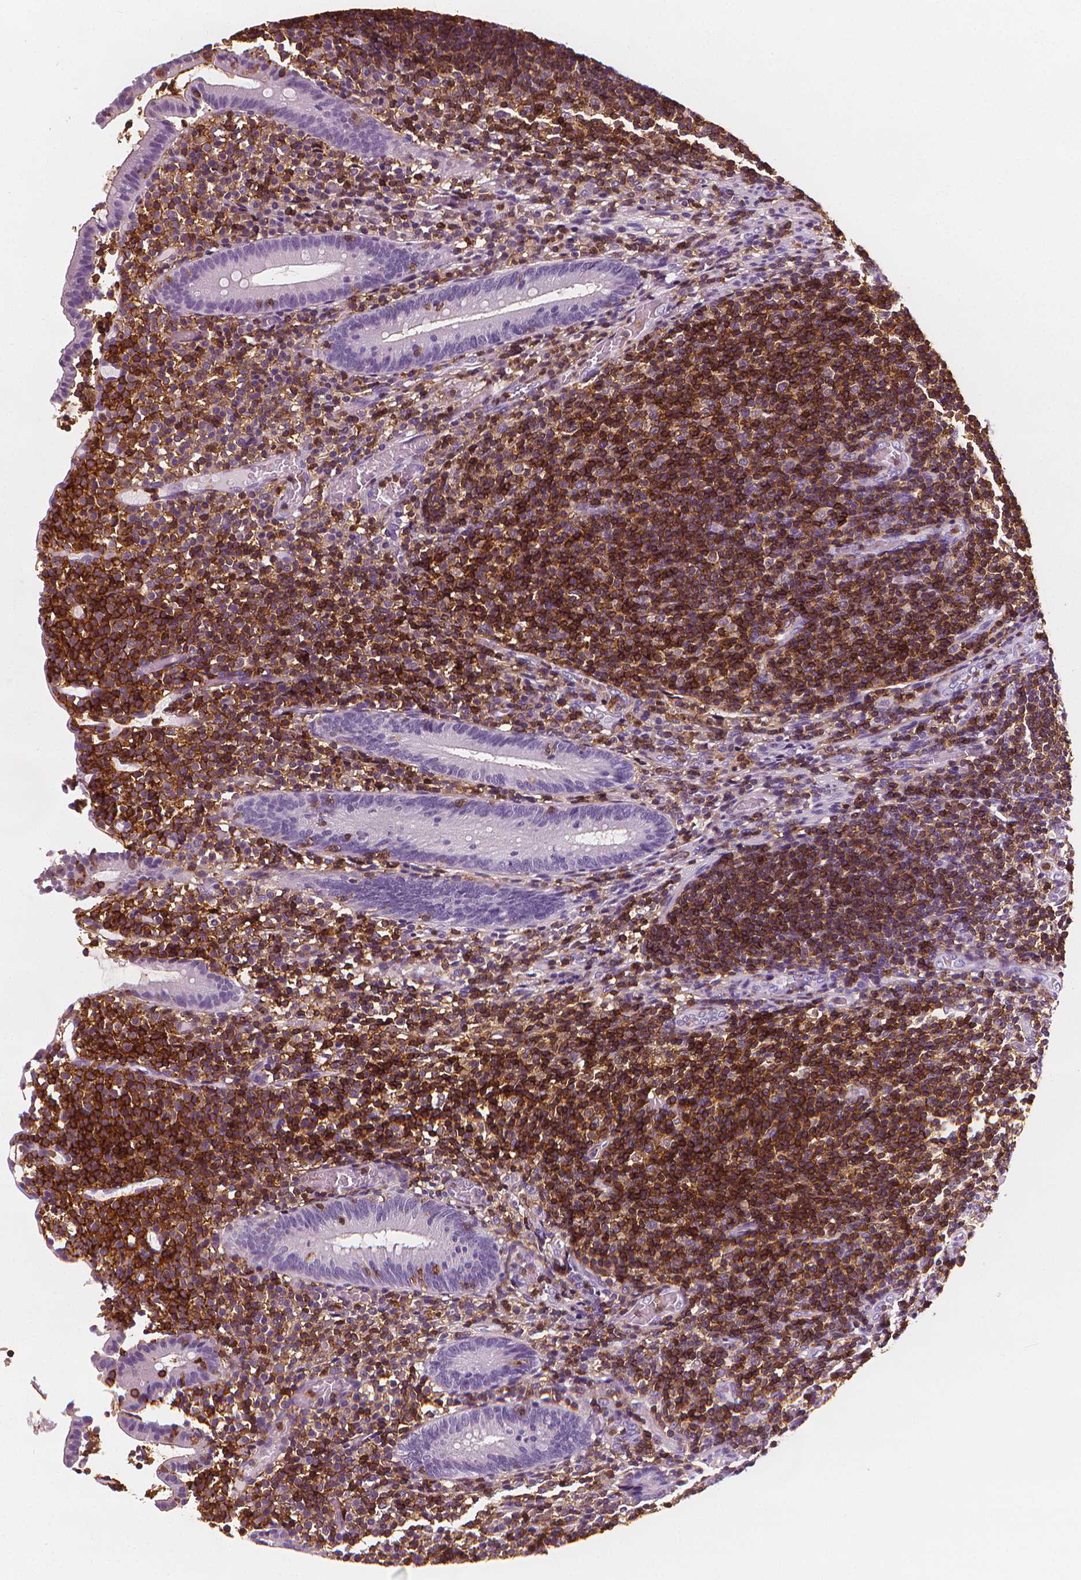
{"staining": {"intensity": "negative", "quantity": "none", "location": "none"}, "tissue": "appendix", "cell_type": "Glandular cells", "image_type": "normal", "snomed": [{"axis": "morphology", "description": "Normal tissue, NOS"}, {"axis": "topography", "description": "Appendix"}], "caption": "Immunohistochemistry (IHC) of normal human appendix reveals no staining in glandular cells.", "gene": "PTPRC", "patient": {"sex": "female", "age": 32}}